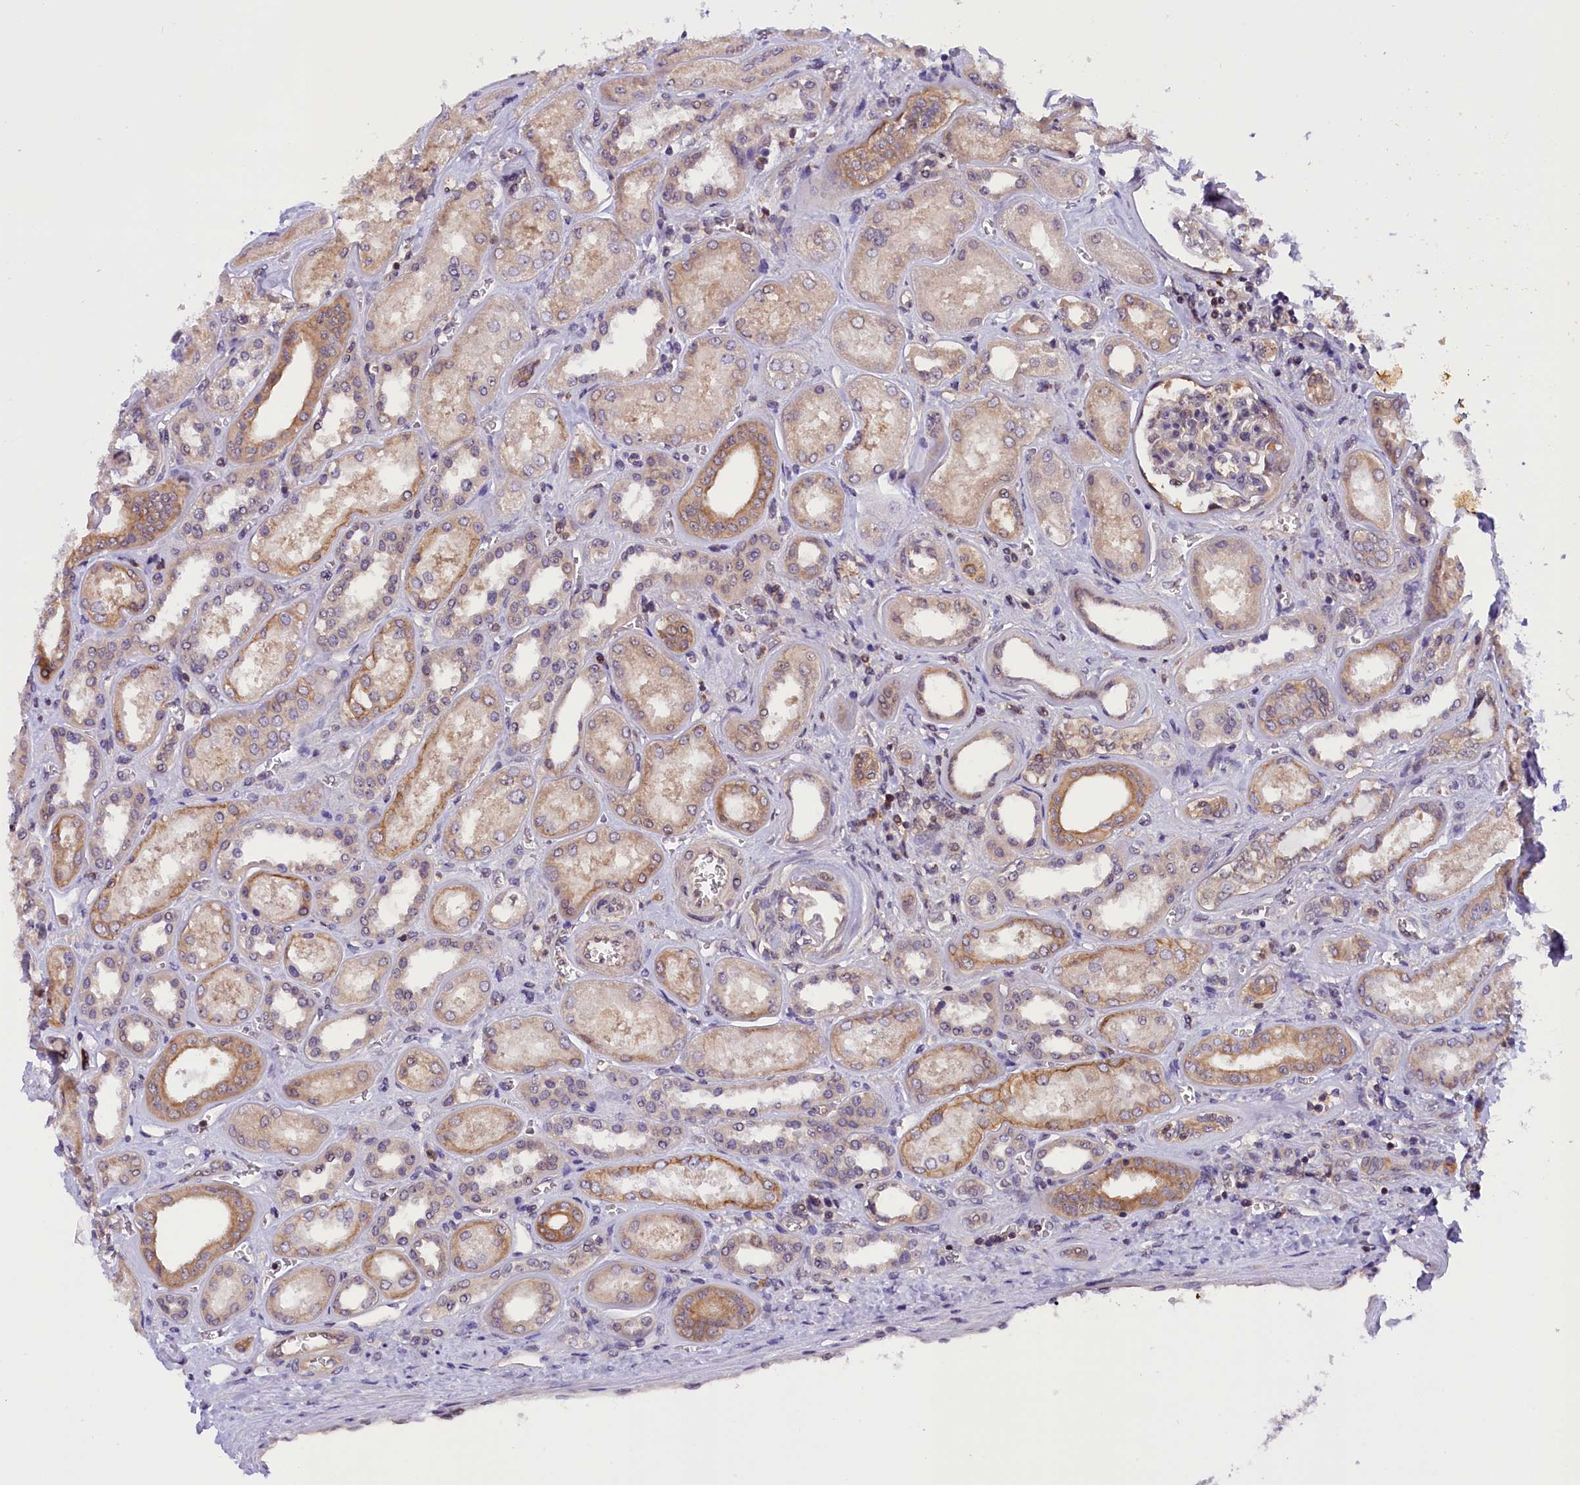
{"staining": {"intensity": "weak", "quantity": "<25%", "location": "cytoplasmic/membranous"}, "tissue": "kidney", "cell_type": "Cells in glomeruli", "image_type": "normal", "snomed": [{"axis": "morphology", "description": "Normal tissue, NOS"}, {"axis": "morphology", "description": "Adenocarcinoma, NOS"}, {"axis": "topography", "description": "Kidney"}], "caption": "A high-resolution micrograph shows immunohistochemistry staining of unremarkable kidney, which reveals no significant positivity in cells in glomeruli. The staining is performed using DAB brown chromogen with nuclei counter-stained in using hematoxylin.", "gene": "TBCB", "patient": {"sex": "female", "age": 68}}